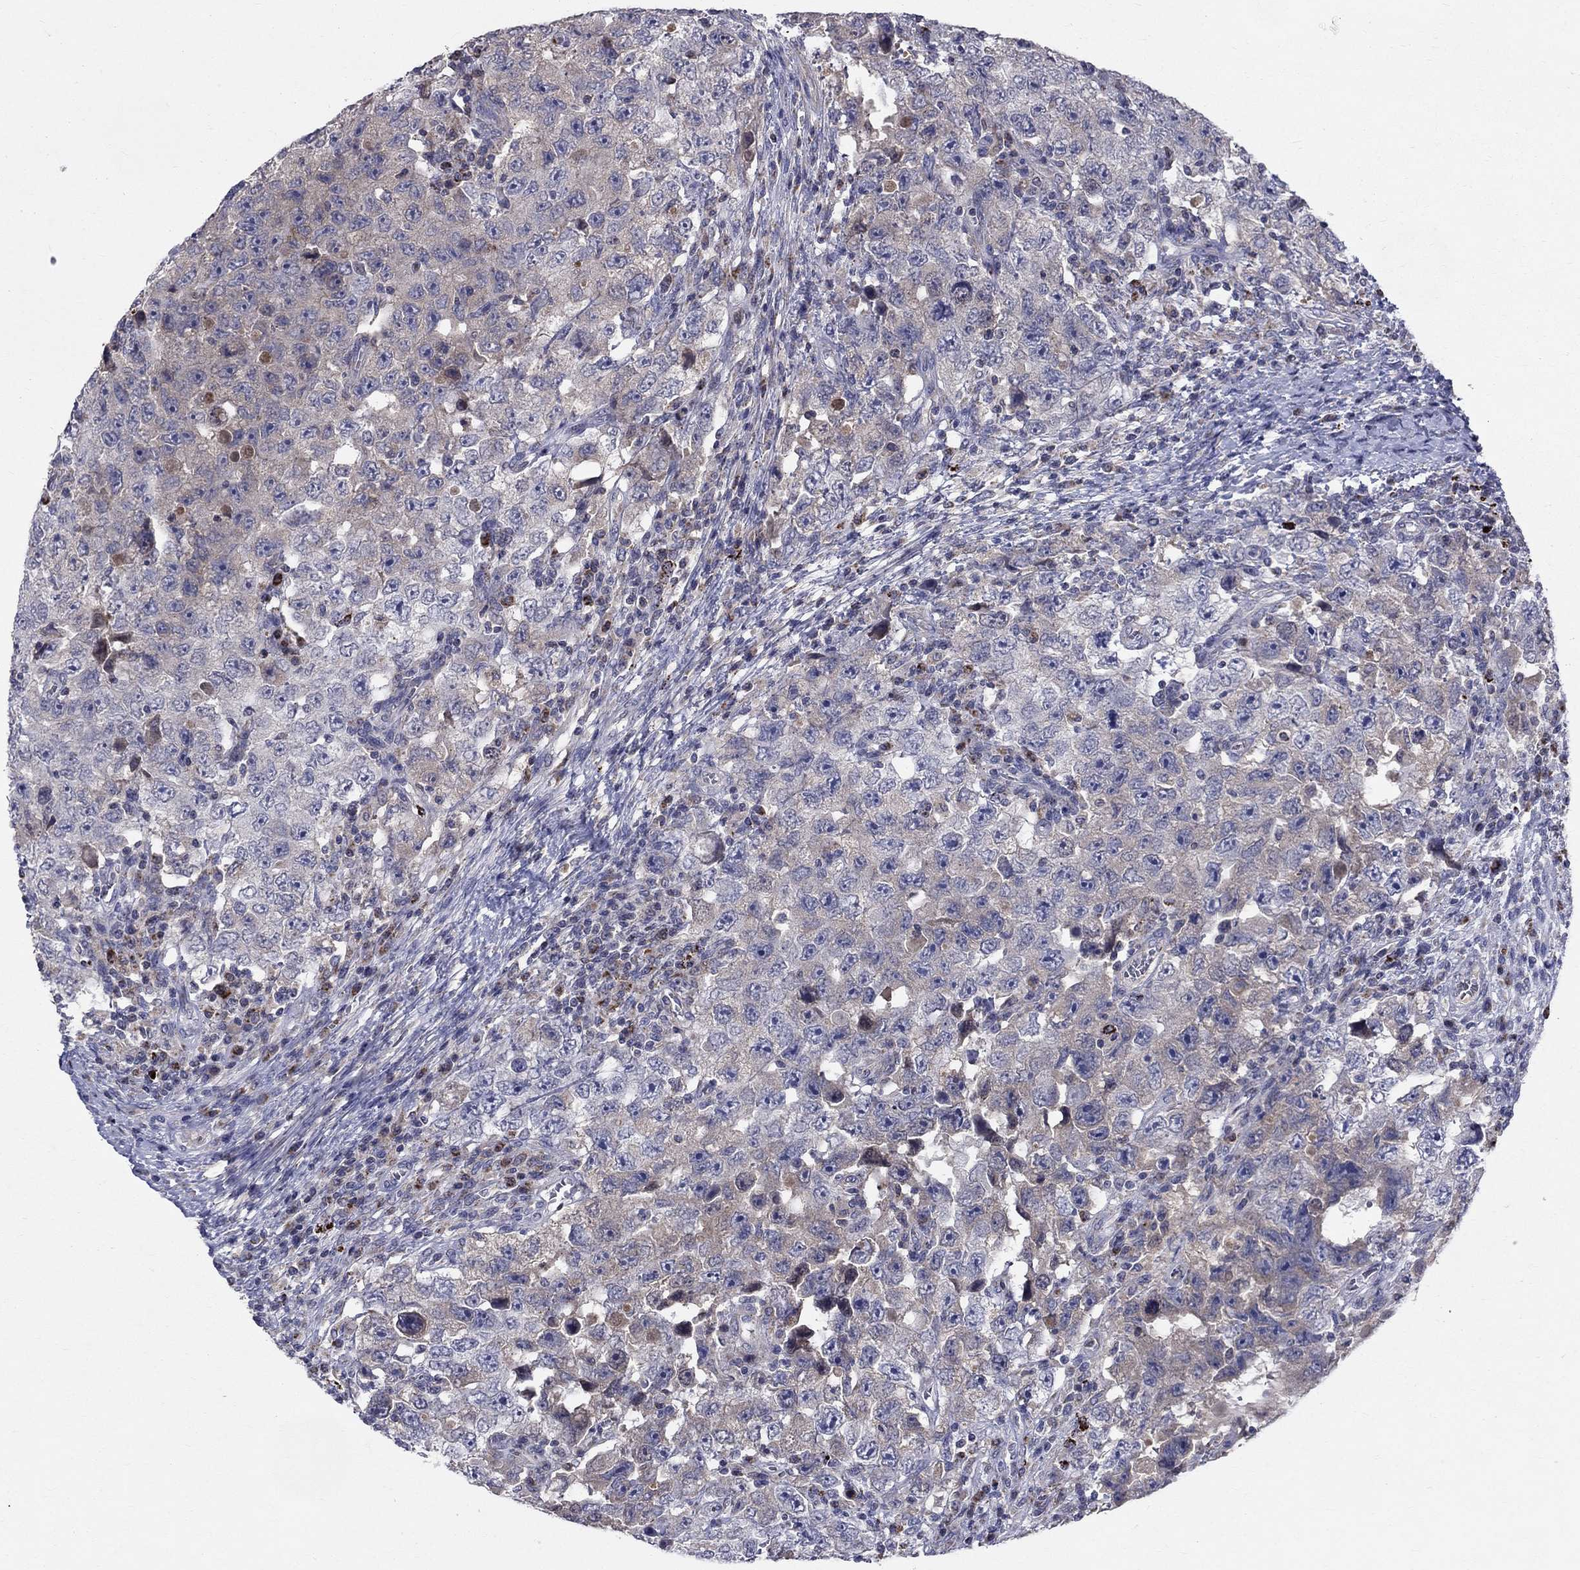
{"staining": {"intensity": "weak", "quantity": "<25%", "location": "cytoplasmic/membranous"}, "tissue": "testis cancer", "cell_type": "Tumor cells", "image_type": "cancer", "snomed": [{"axis": "morphology", "description": "Carcinoma, Embryonal, NOS"}, {"axis": "topography", "description": "Testis"}], "caption": "IHC image of neoplastic tissue: human embryonal carcinoma (testis) stained with DAB (3,3'-diaminobenzidine) exhibits no significant protein staining in tumor cells.", "gene": "SLC4A10", "patient": {"sex": "male", "age": 26}}